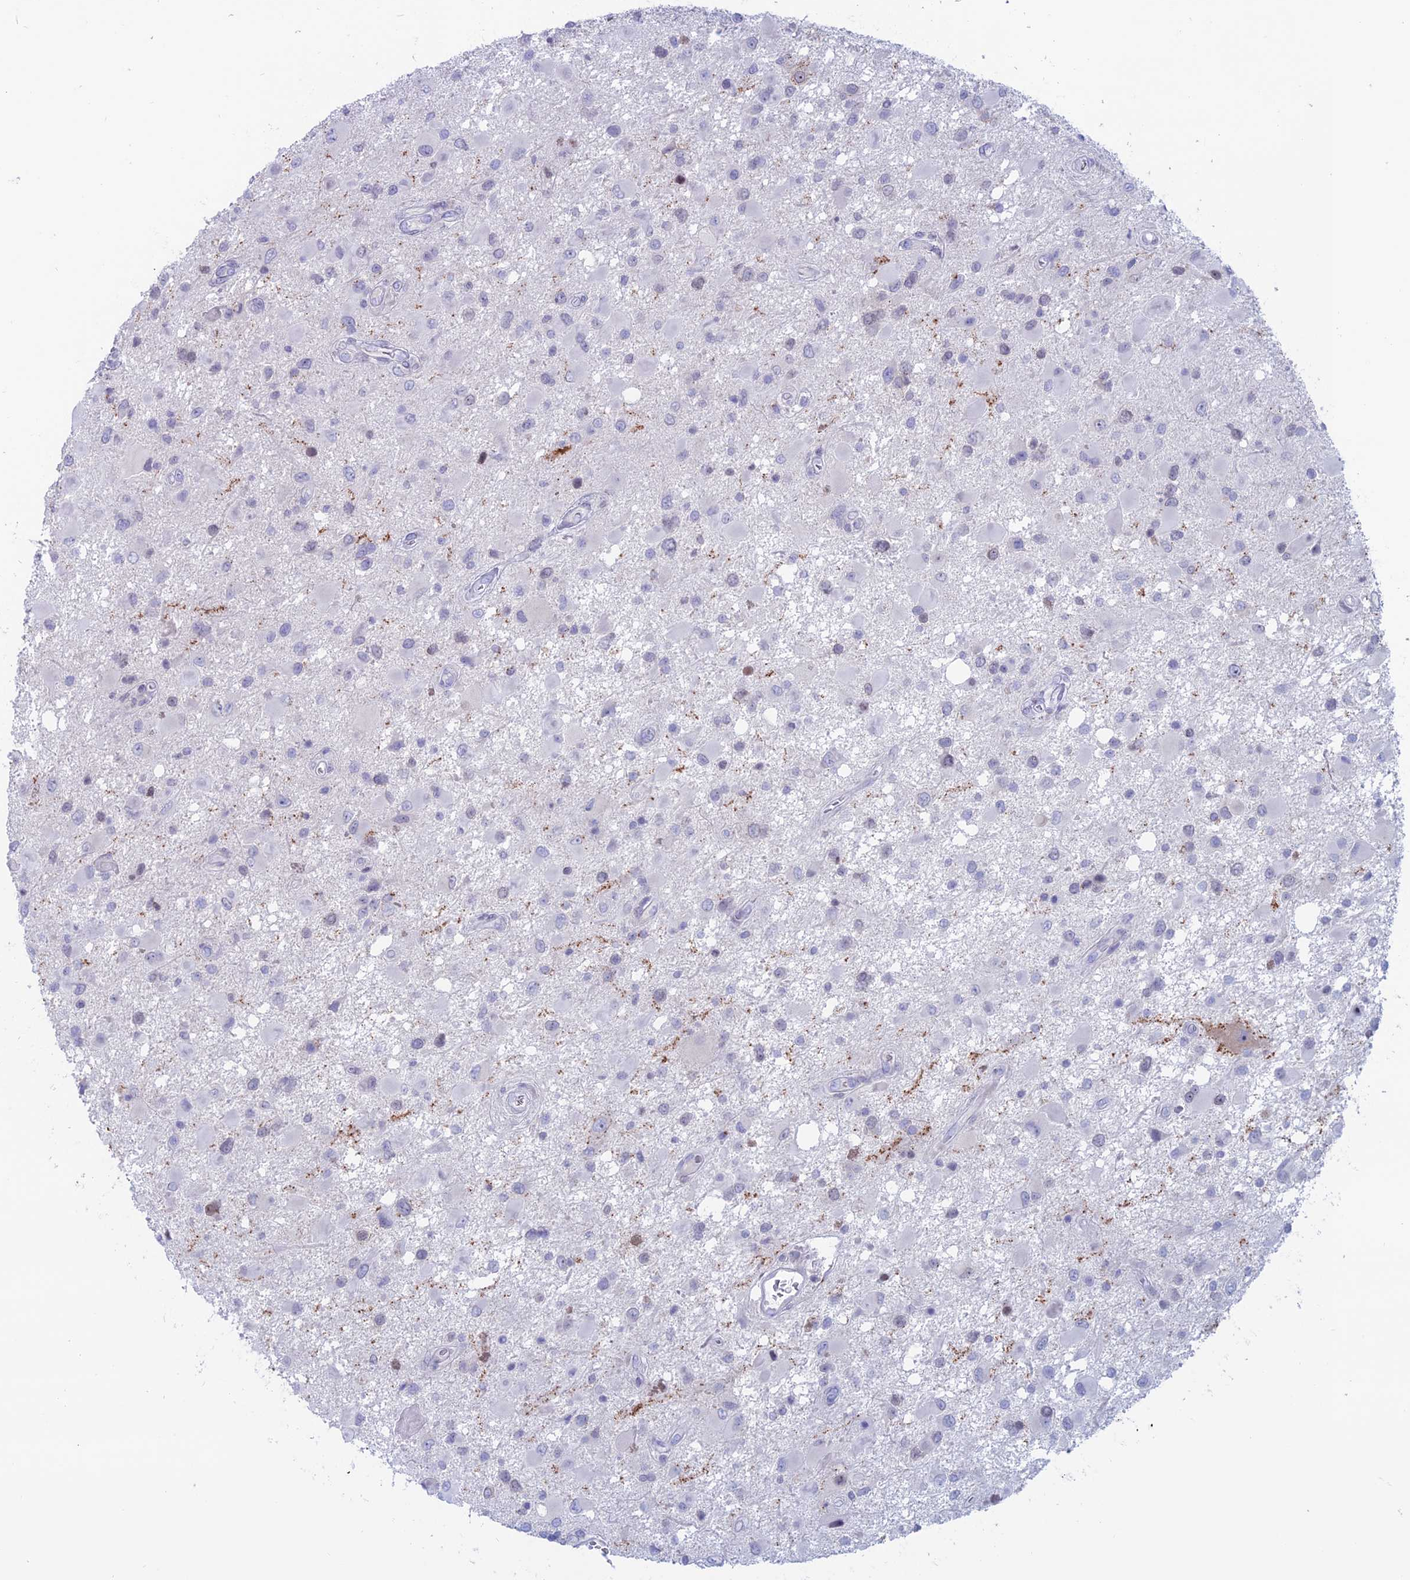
{"staining": {"intensity": "negative", "quantity": "none", "location": "none"}, "tissue": "glioma", "cell_type": "Tumor cells", "image_type": "cancer", "snomed": [{"axis": "morphology", "description": "Glioma, malignant, High grade"}, {"axis": "topography", "description": "Brain"}], "caption": "An immunohistochemistry (IHC) histopathology image of glioma is shown. There is no staining in tumor cells of glioma.", "gene": "CERS6", "patient": {"sex": "male", "age": 53}}